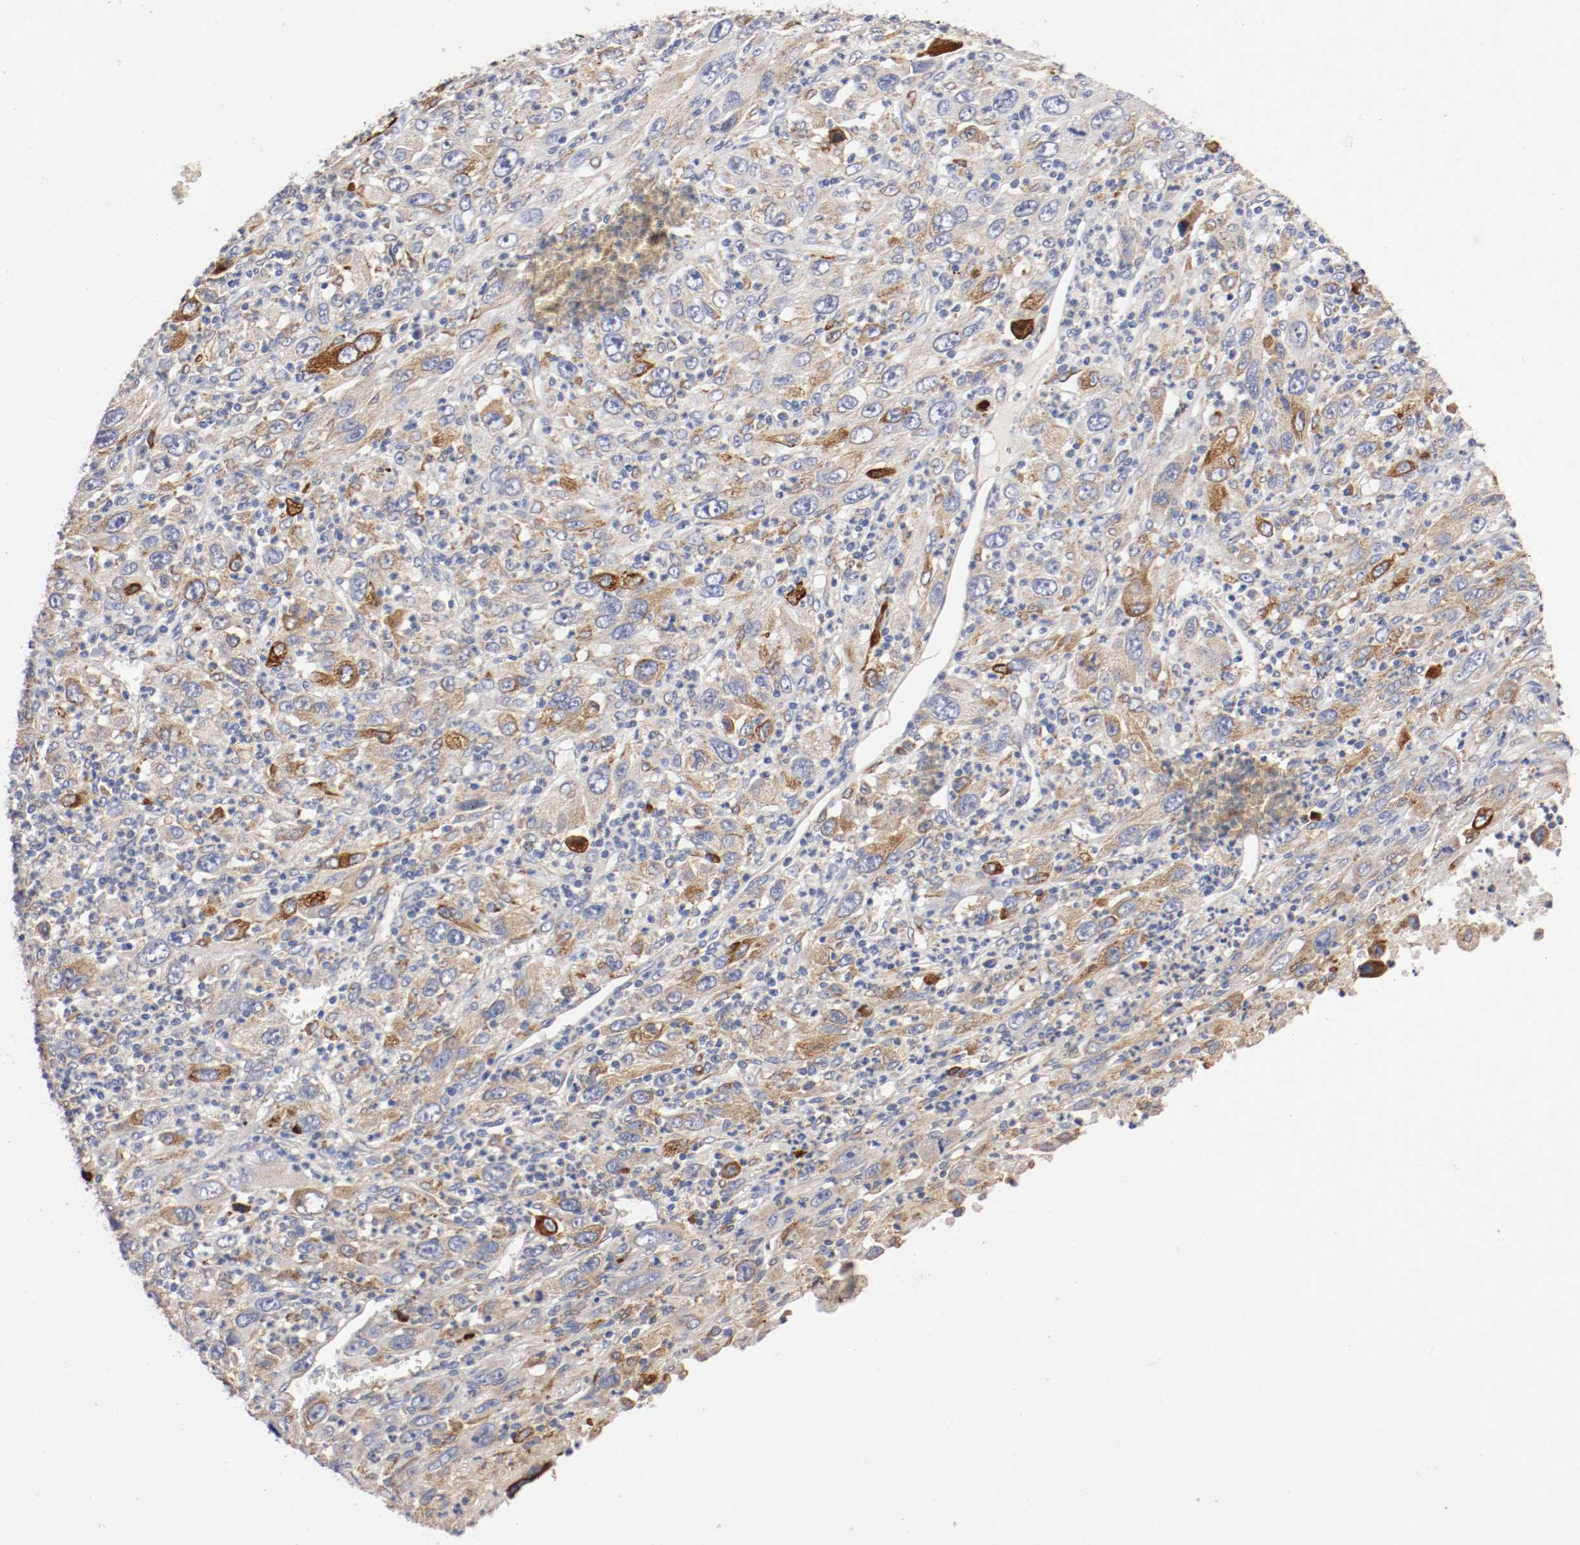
{"staining": {"intensity": "strong", "quantity": "25%-75%", "location": "cytoplasmic/membranous"}, "tissue": "melanoma", "cell_type": "Tumor cells", "image_type": "cancer", "snomed": [{"axis": "morphology", "description": "Malignant melanoma, Metastatic site"}, {"axis": "topography", "description": "Skin"}], "caption": "Immunohistochemical staining of melanoma reveals strong cytoplasmic/membranous protein positivity in approximately 25%-75% of tumor cells.", "gene": "TRAF2", "patient": {"sex": "female", "age": 56}}